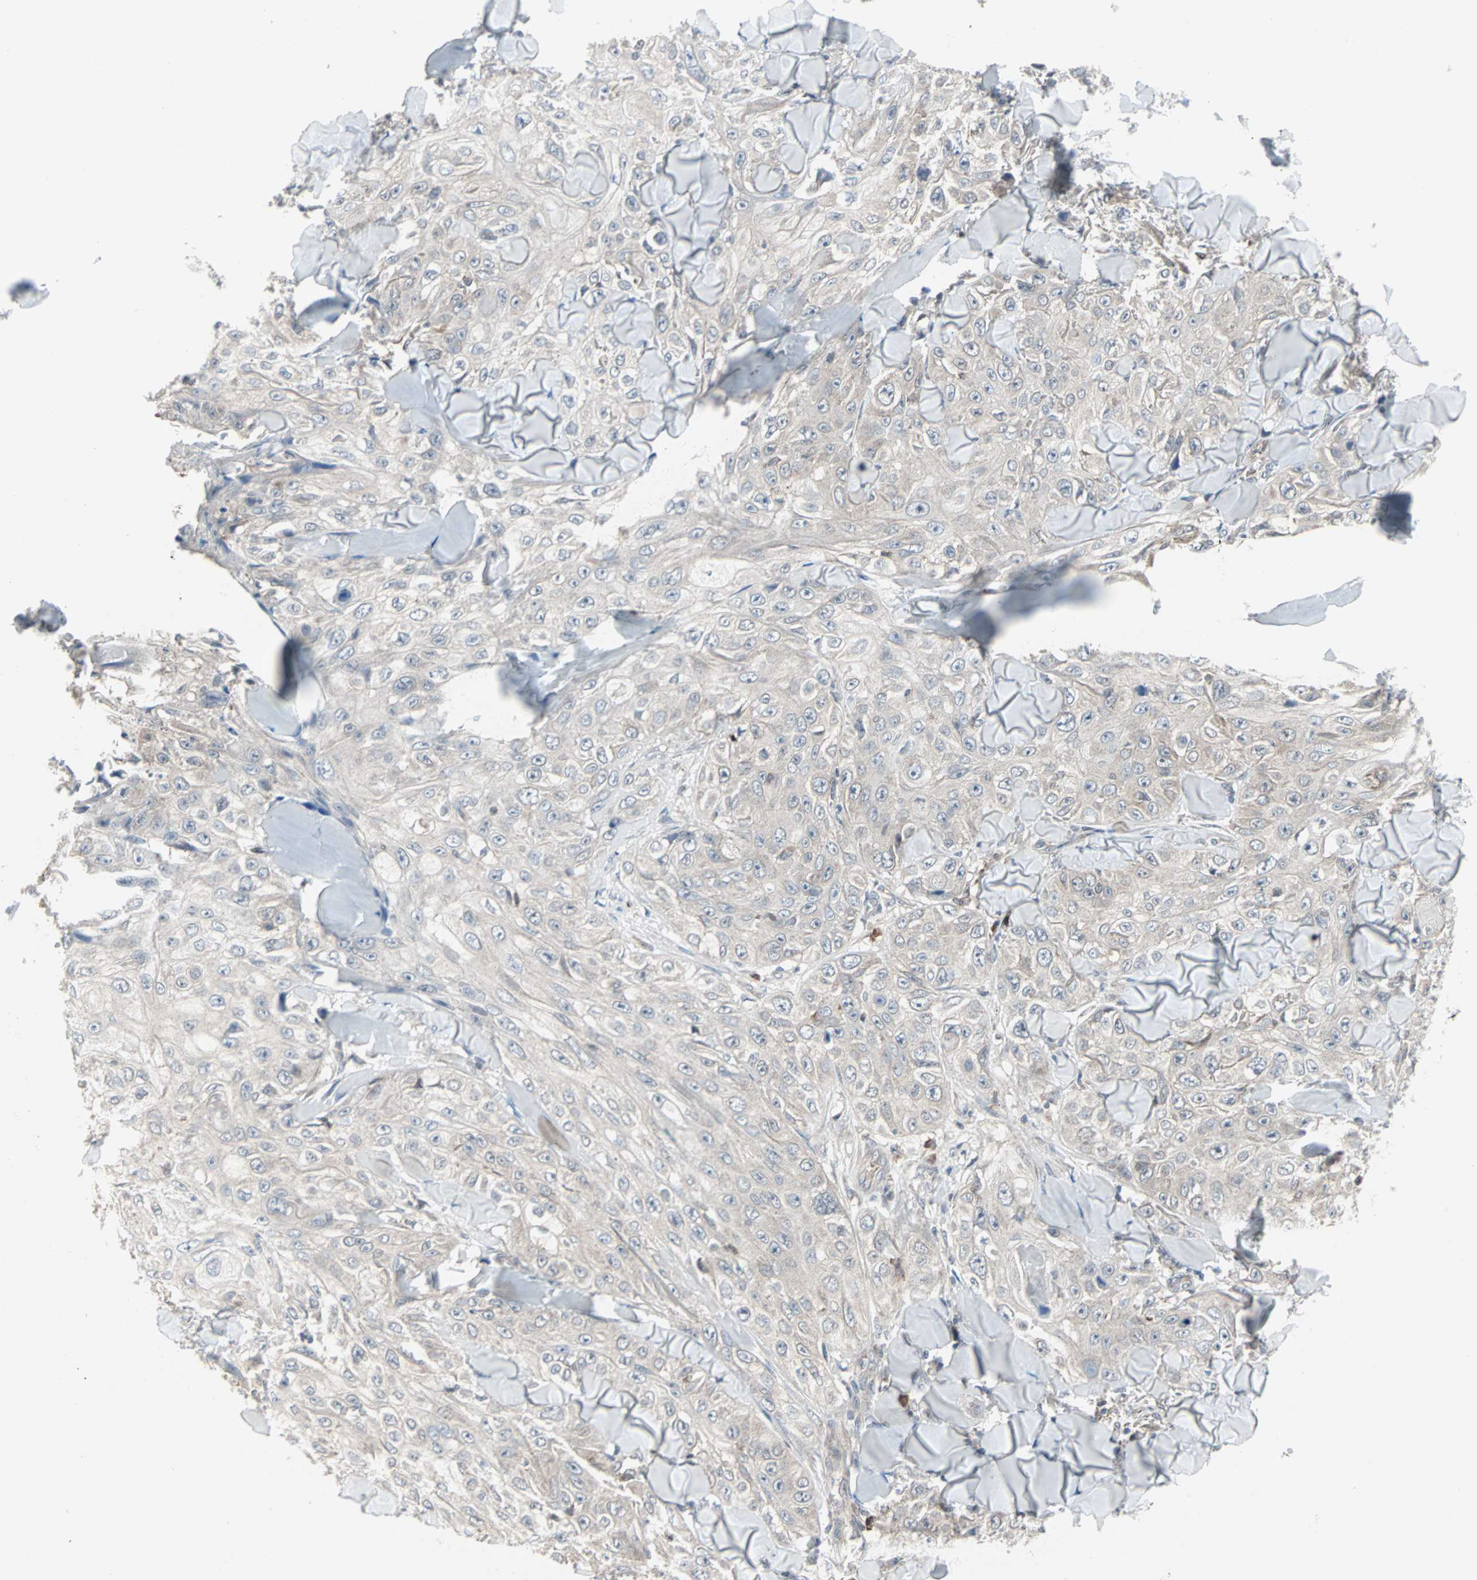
{"staining": {"intensity": "negative", "quantity": "none", "location": "none"}, "tissue": "skin cancer", "cell_type": "Tumor cells", "image_type": "cancer", "snomed": [{"axis": "morphology", "description": "Squamous cell carcinoma, NOS"}, {"axis": "topography", "description": "Skin"}], "caption": "Immunohistochemical staining of human skin cancer exhibits no significant expression in tumor cells. (DAB immunohistochemistry visualized using brightfield microscopy, high magnification).", "gene": "CASP3", "patient": {"sex": "male", "age": 86}}